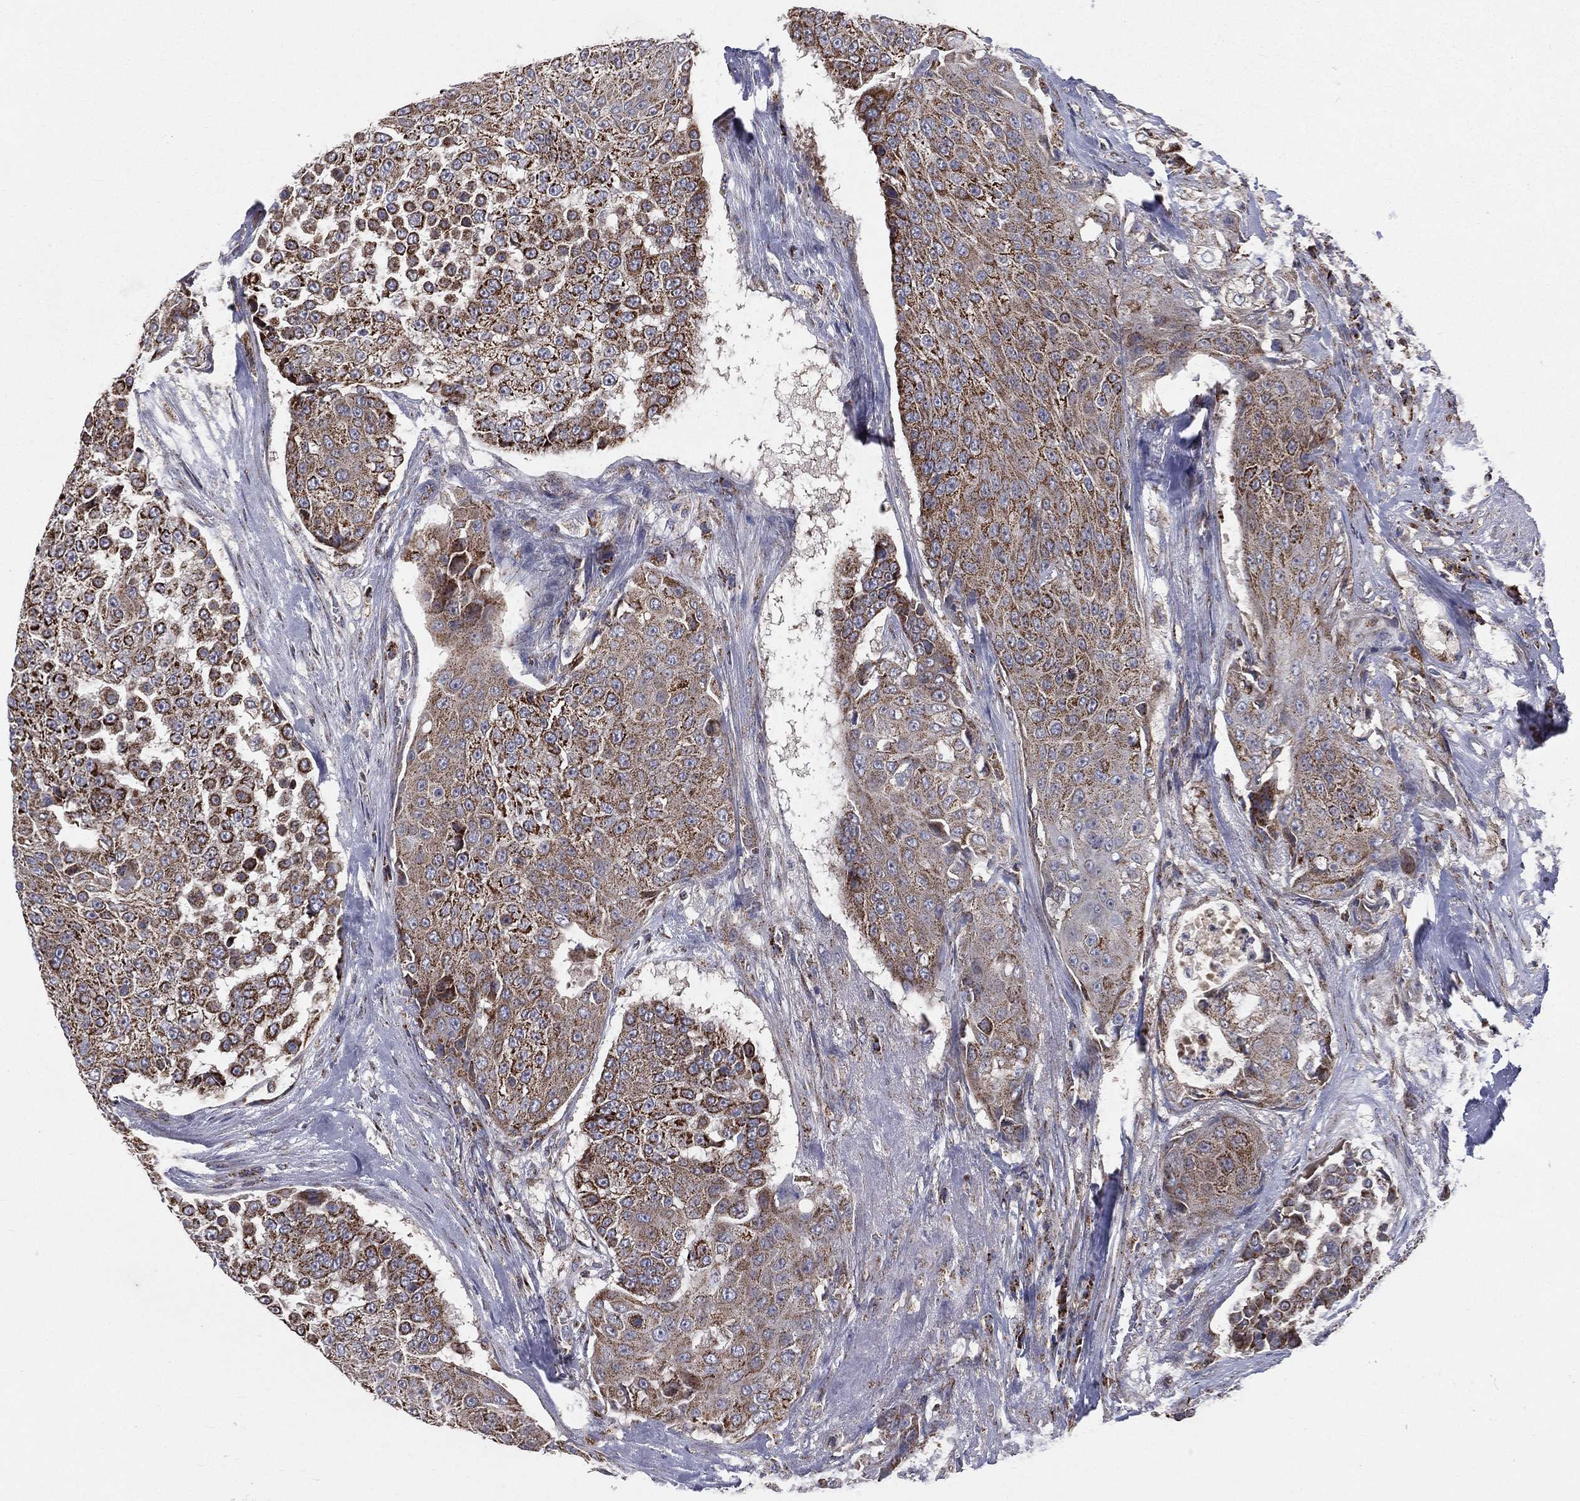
{"staining": {"intensity": "strong", "quantity": ">75%", "location": "cytoplasmic/membranous"}, "tissue": "urothelial cancer", "cell_type": "Tumor cells", "image_type": "cancer", "snomed": [{"axis": "morphology", "description": "Urothelial carcinoma, High grade"}, {"axis": "topography", "description": "Urinary bladder"}], "caption": "Human urothelial cancer stained for a protein (brown) shows strong cytoplasmic/membranous positive expression in about >75% of tumor cells.", "gene": "GPD1", "patient": {"sex": "female", "age": 63}}